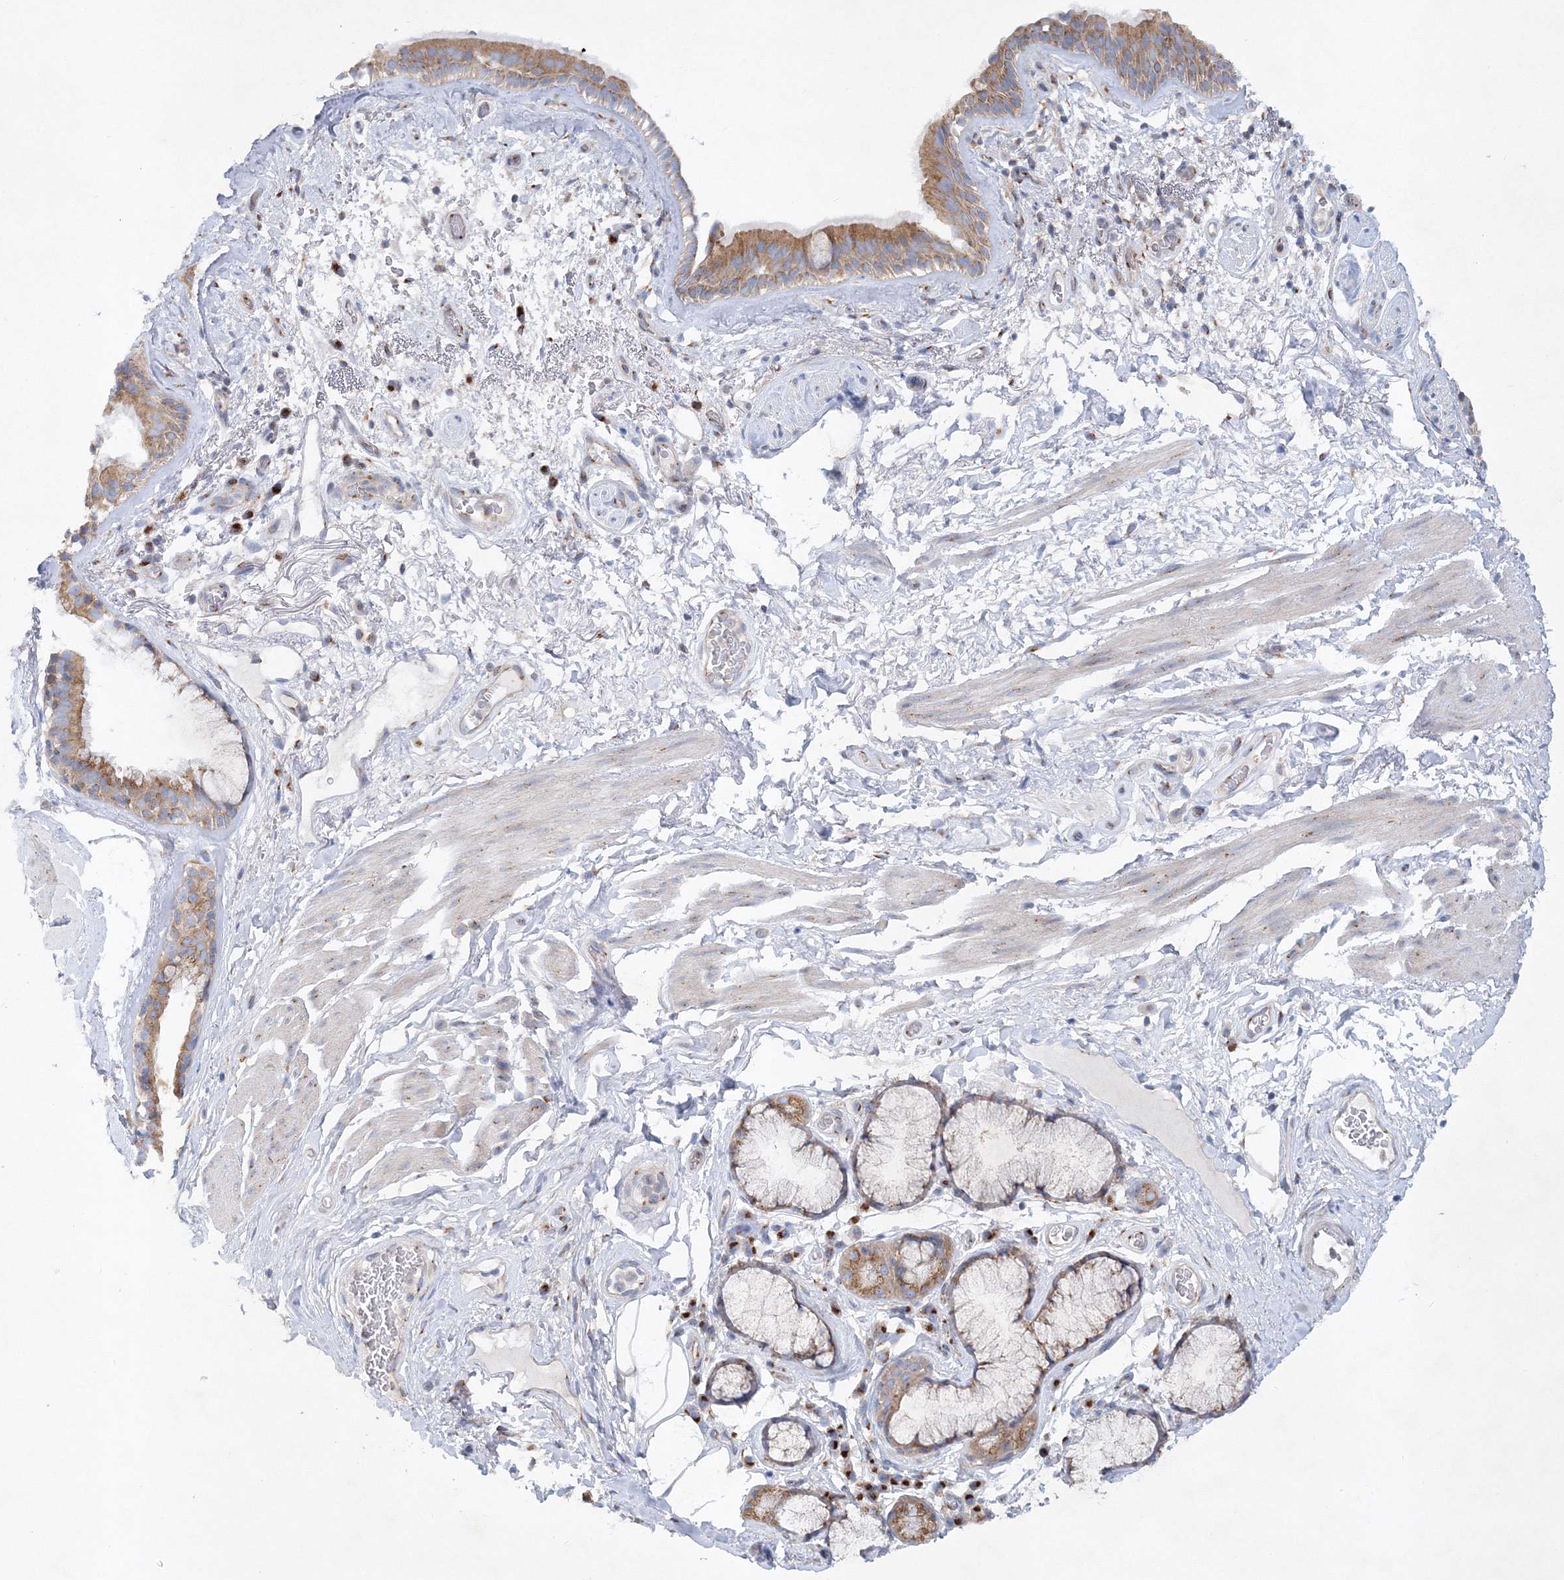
{"staining": {"intensity": "moderate", "quantity": ">75%", "location": "cytoplasmic/membranous"}, "tissue": "bronchus", "cell_type": "Respiratory epithelial cells", "image_type": "normal", "snomed": [{"axis": "morphology", "description": "Normal tissue, NOS"}, {"axis": "topography", "description": "Cartilage tissue"}], "caption": "This is a photomicrograph of IHC staining of normal bronchus, which shows moderate positivity in the cytoplasmic/membranous of respiratory epithelial cells.", "gene": "SEC23IP", "patient": {"sex": "female", "age": 63}}